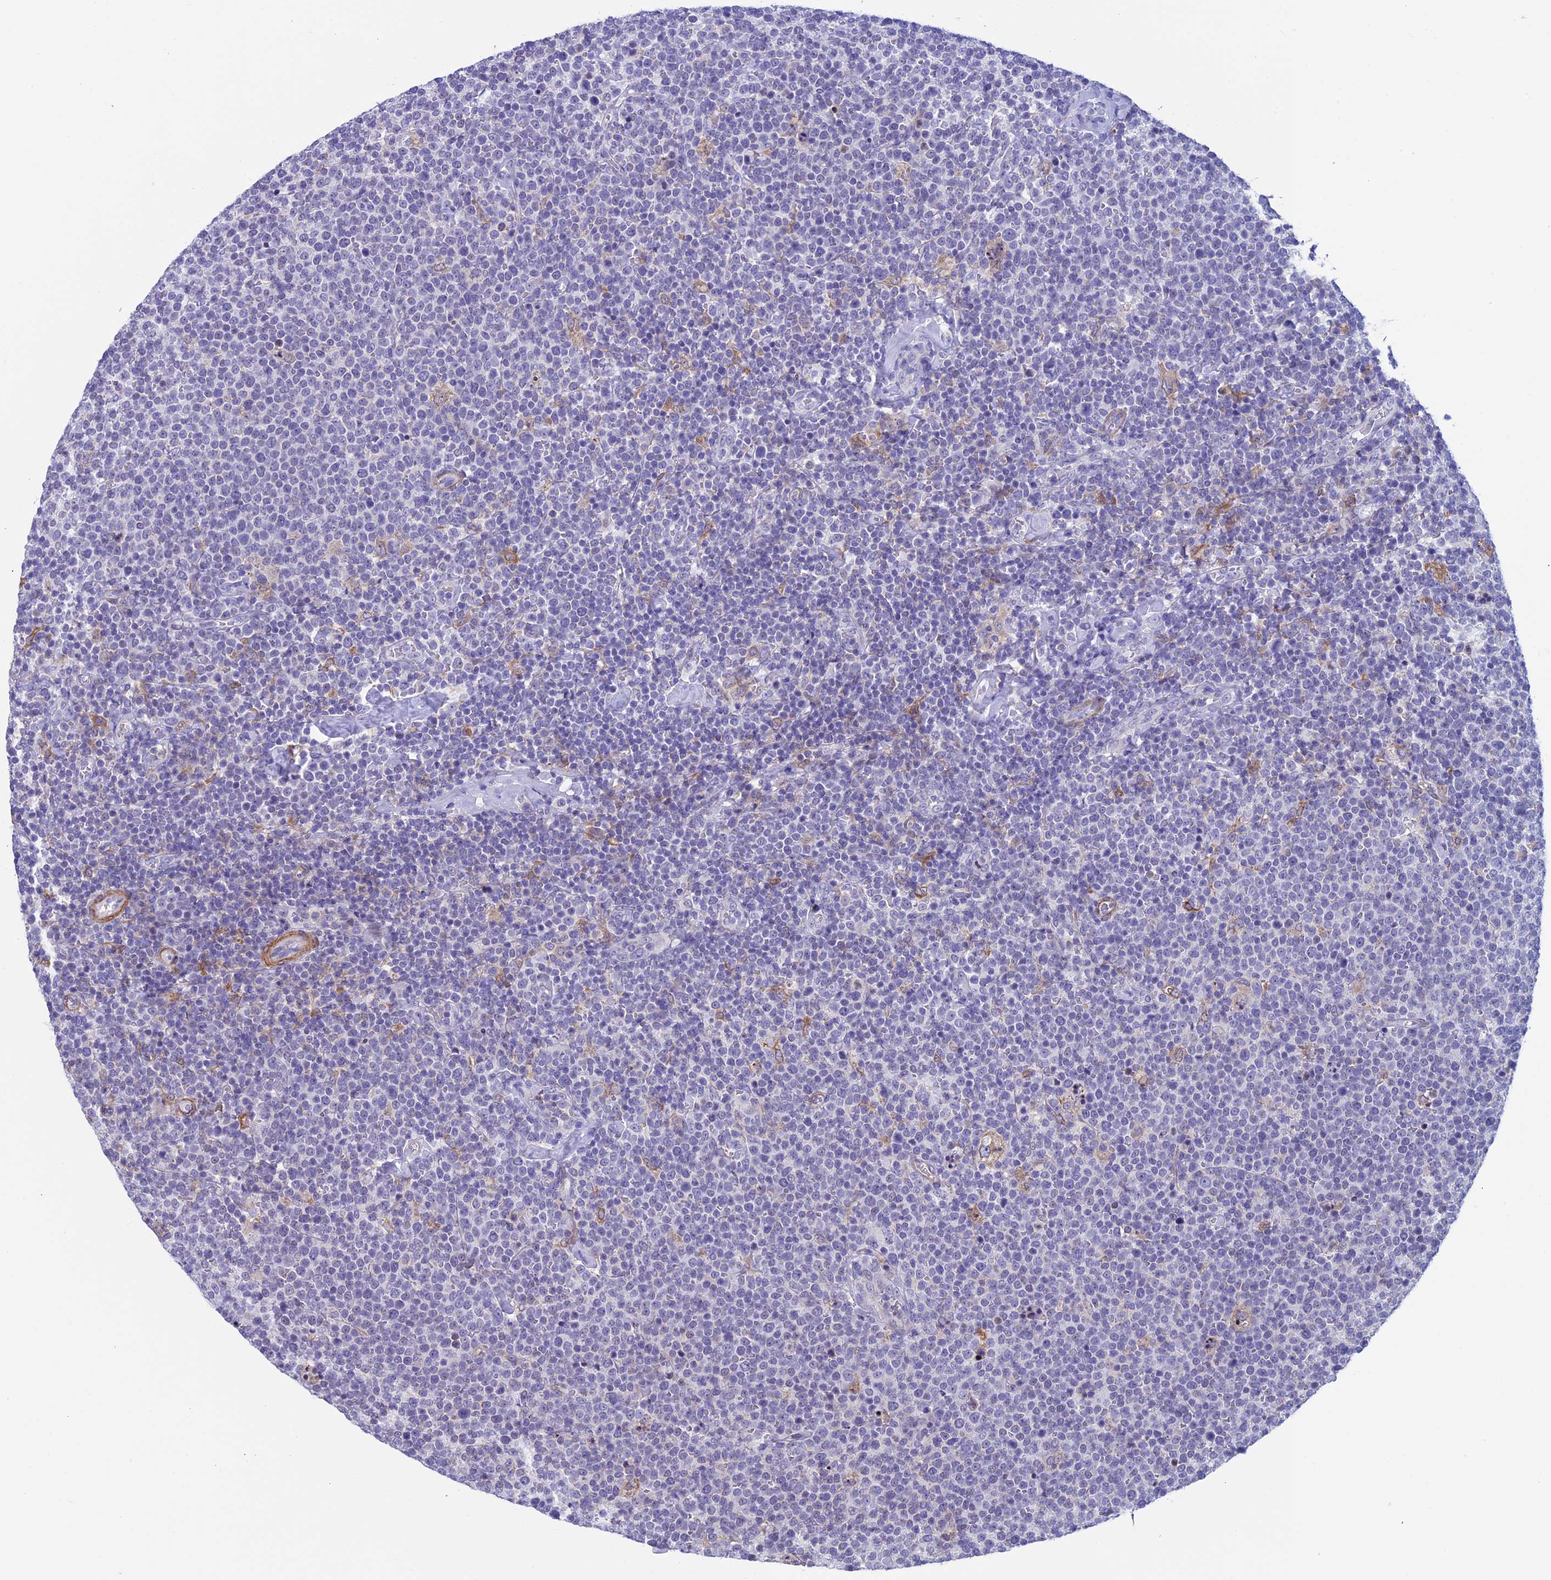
{"staining": {"intensity": "negative", "quantity": "none", "location": "none"}, "tissue": "lymphoma", "cell_type": "Tumor cells", "image_type": "cancer", "snomed": [{"axis": "morphology", "description": "Malignant lymphoma, non-Hodgkin's type, High grade"}, {"axis": "topography", "description": "Lymph node"}], "caption": "Lymphoma was stained to show a protein in brown. There is no significant staining in tumor cells.", "gene": "IGSF6", "patient": {"sex": "male", "age": 61}}